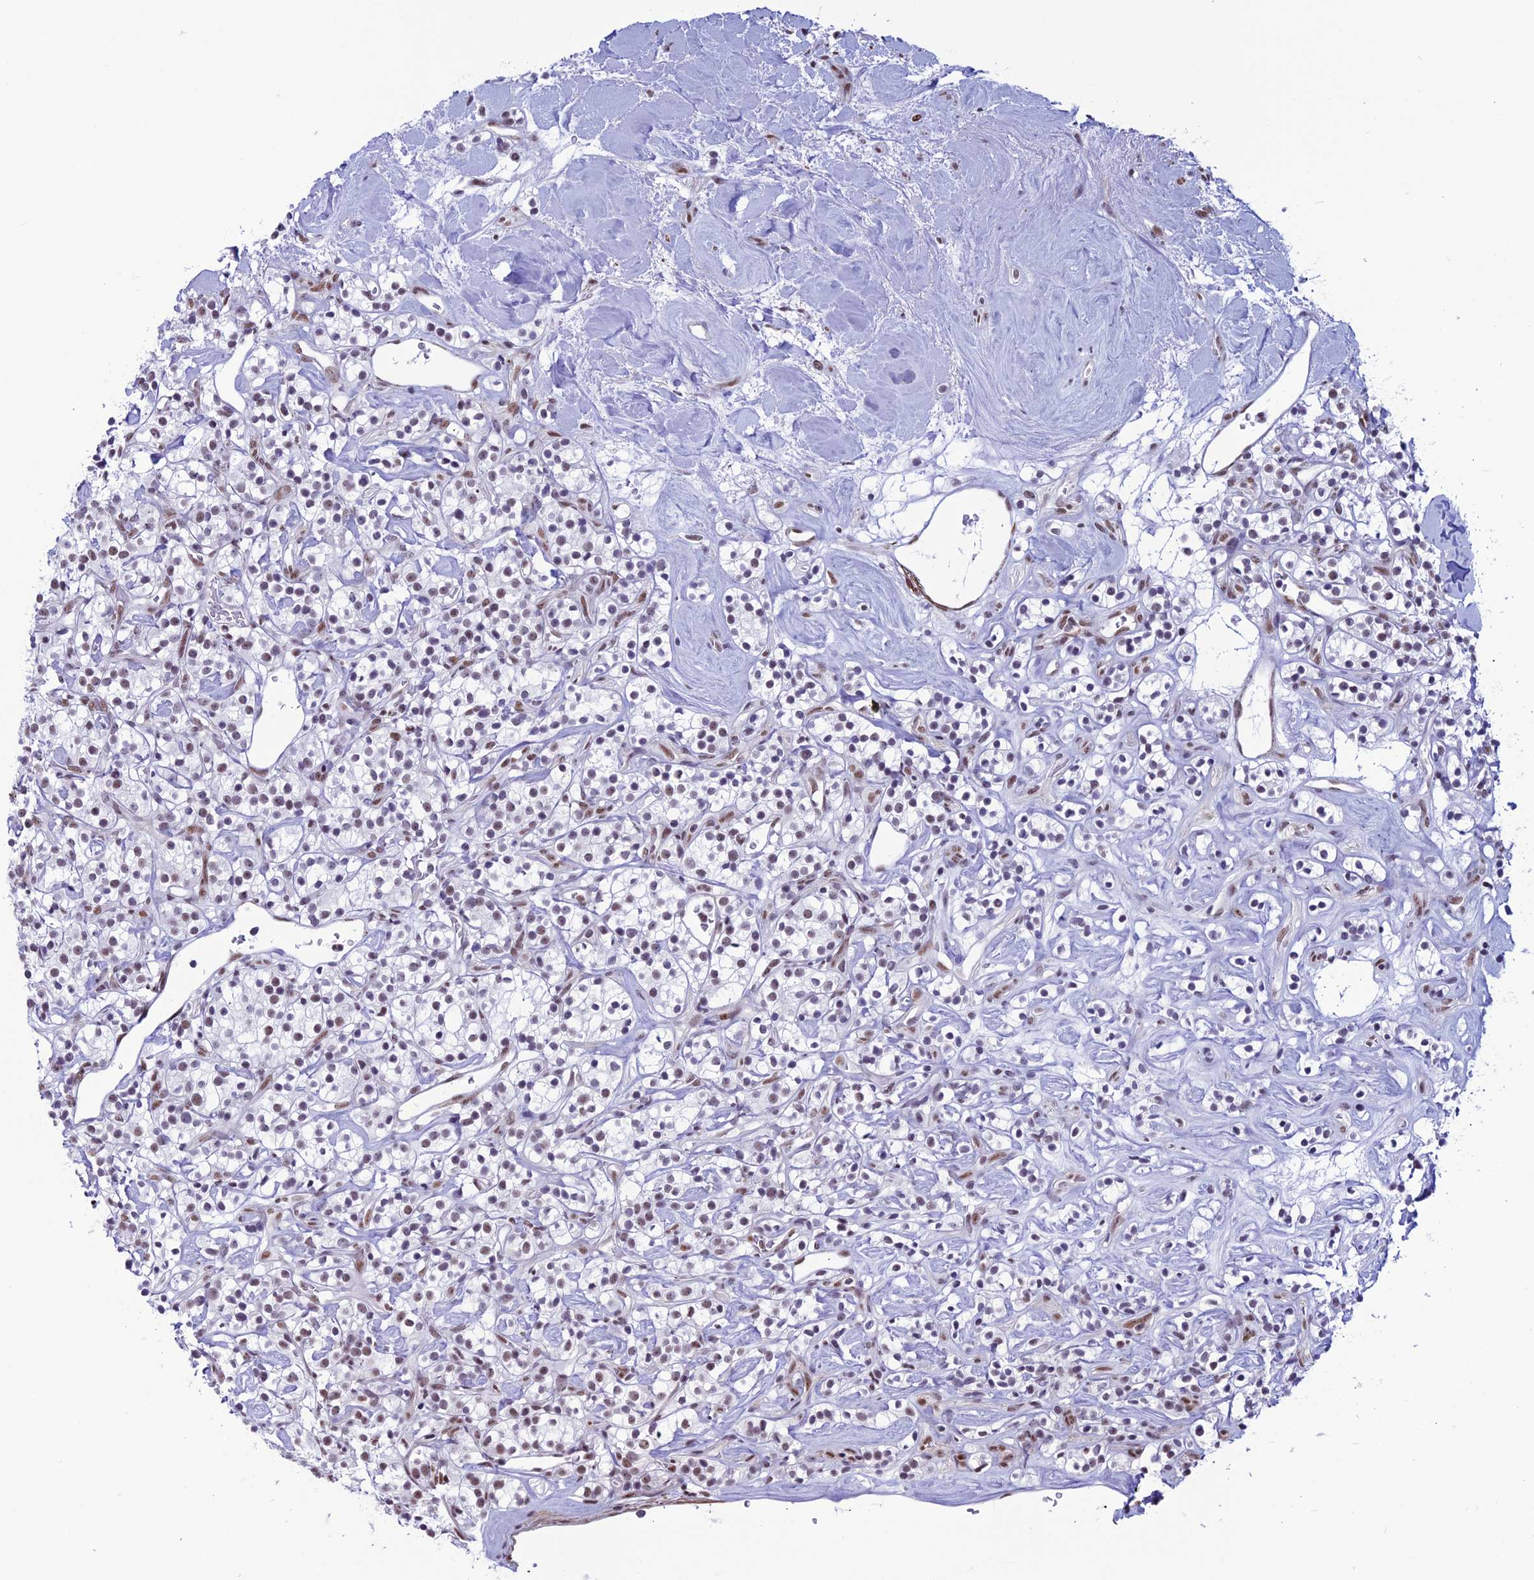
{"staining": {"intensity": "weak", "quantity": "<25%", "location": "nuclear"}, "tissue": "renal cancer", "cell_type": "Tumor cells", "image_type": "cancer", "snomed": [{"axis": "morphology", "description": "Adenocarcinoma, NOS"}, {"axis": "topography", "description": "Kidney"}], "caption": "The image reveals no significant expression in tumor cells of renal adenocarcinoma. (Stains: DAB IHC with hematoxylin counter stain, Microscopy: brightfield microscopy at high magnification).", "gene": "U2AF1", "patient": {"sex": "male", "age": 77}}